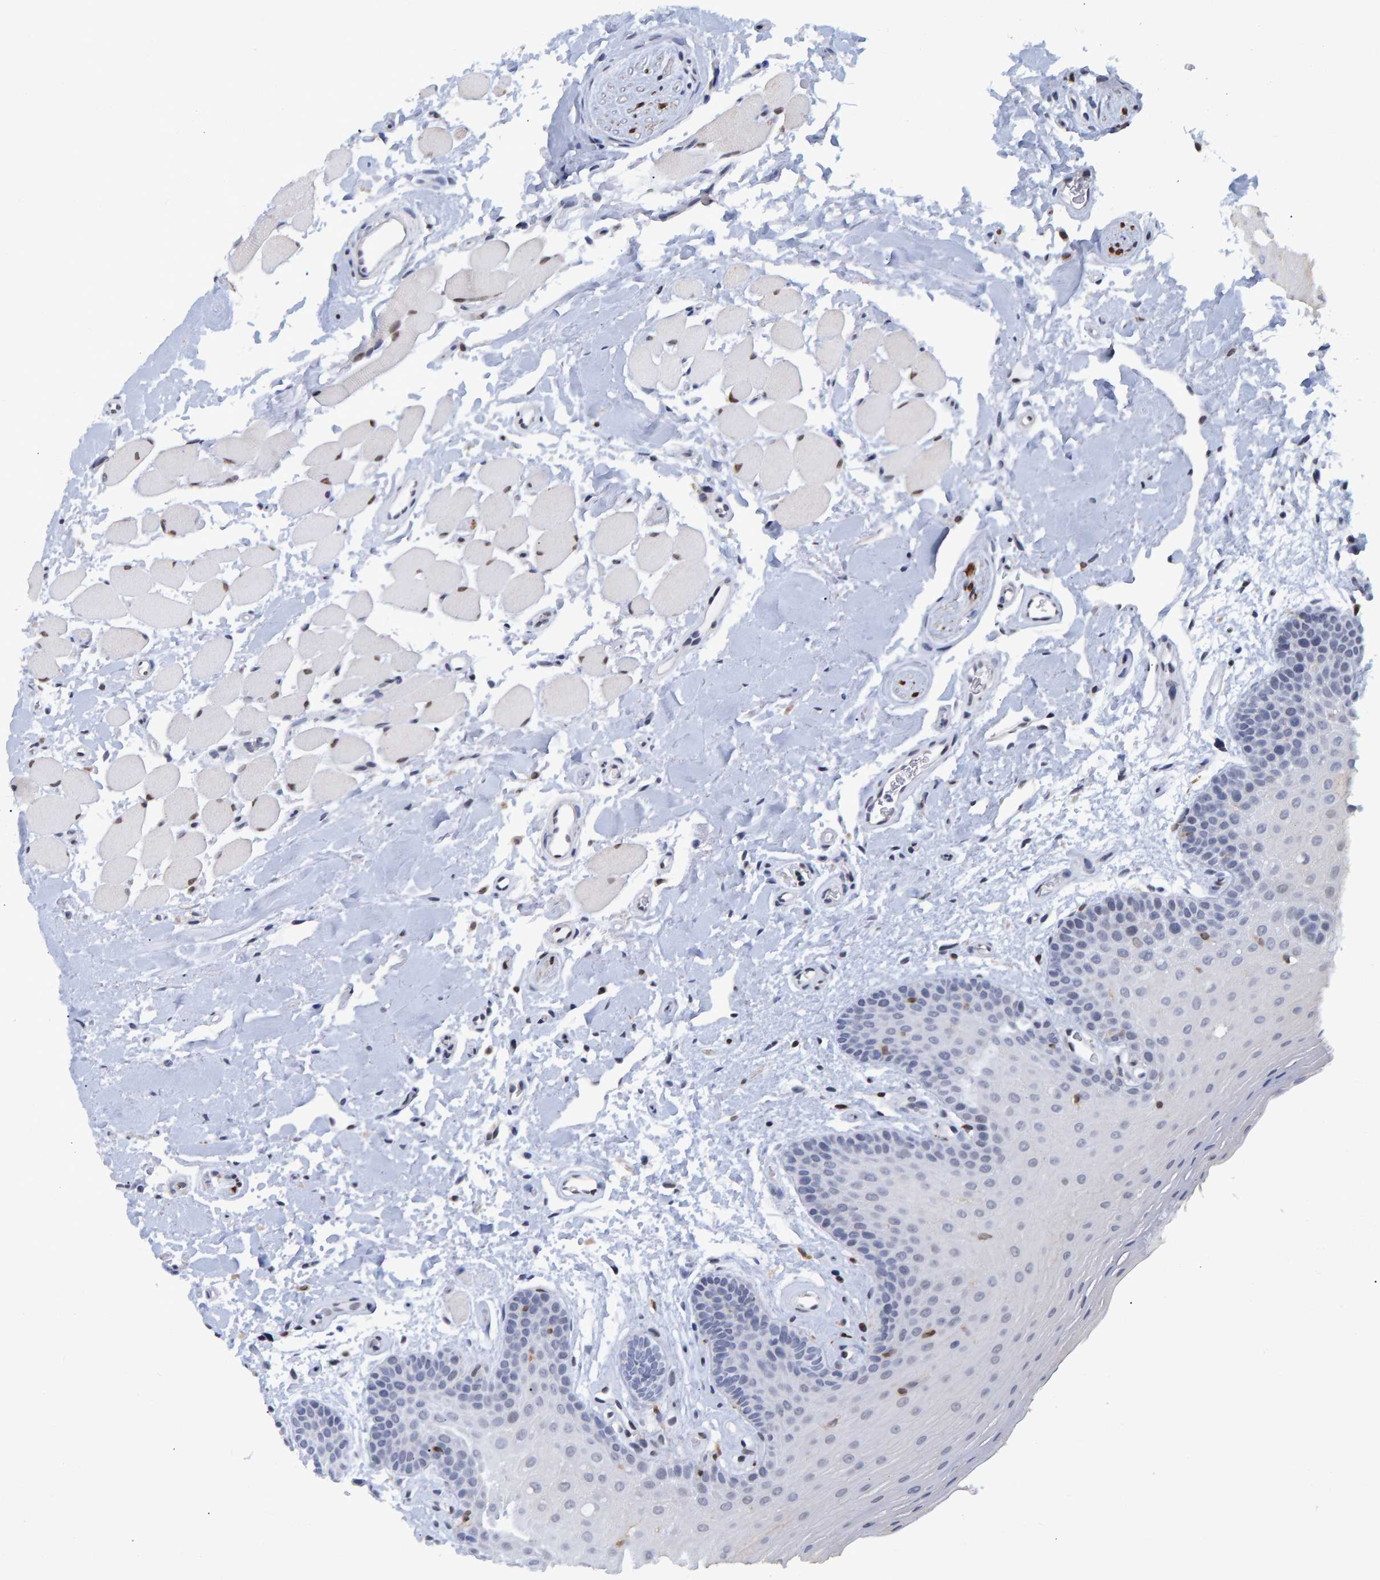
{"staining": {"intensity": "negative", "quantity": "none", "location": "none"}, "tissue": "oral mucosa", "cell_type": "Squamous epithelial cells", "image_type": "normal", "snomed": [{"axis": "morphology", "description": "Normal tissue, NOS"}, {"axis": "topography", "description": "Oral tissue"}], "caption": "Immunohistochemical staining of normal human oral mucosa displays no significant expression in squamous epithelial cells.", "gene": "QKI", "patient": {"sex": "male", "age": 62}}